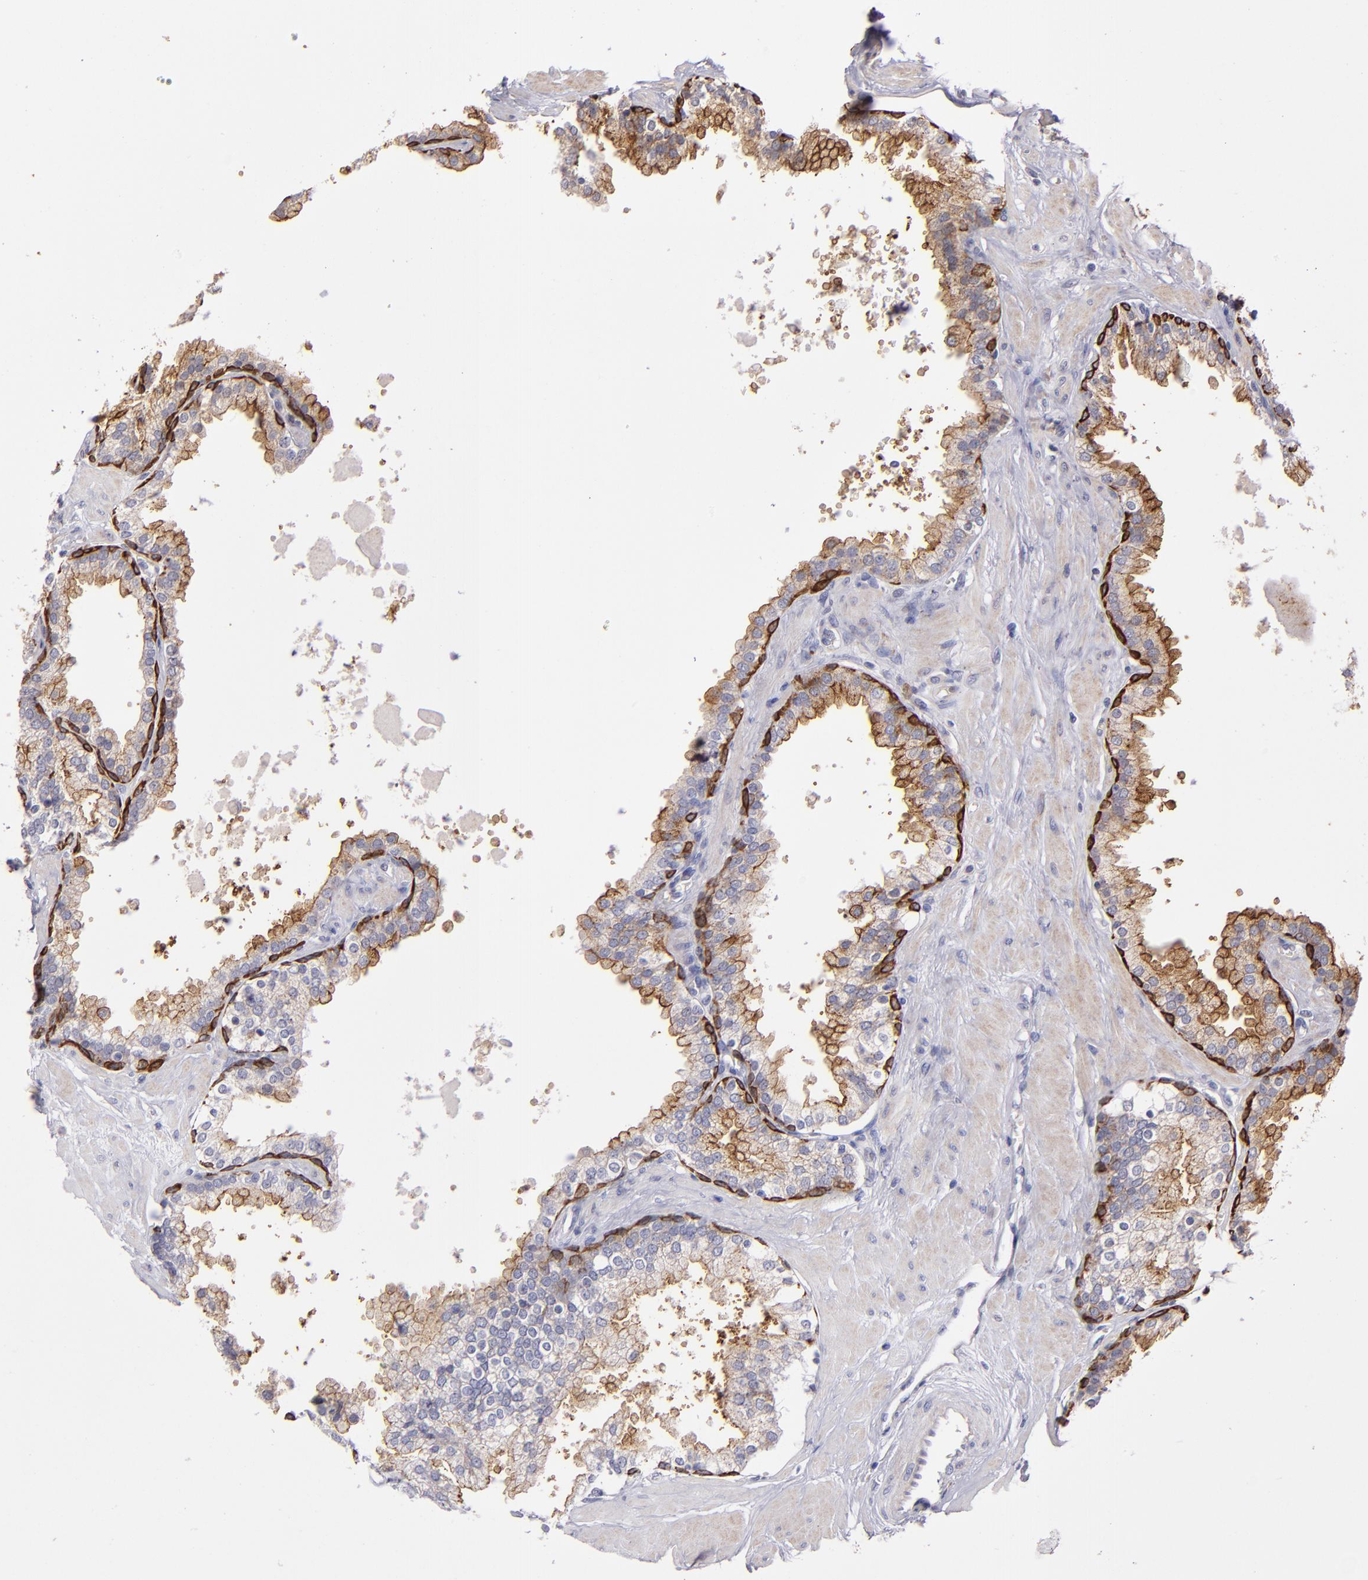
{"staining": {"intensity": "moderate", "quantity": "25%-75%", "location": "cytoplasmic/membranous"}, "tissue": "prostate", "cell_type": "Glandular cells", "image_type": "normal", "snomed": [{"axis": "morphology", "description": "Normal tissue, NOS"}, {"axis": "topography", "description": "Prostate"}], "caption": "About 25%-75% of glandular cells in unremarkable human prostate show moderate cytoplasmic/membranous protein positivity as visualized by brown immunohistochemical staining.", "gene": "IFIH1", "patient": {"sex": "male", "age": 51}}